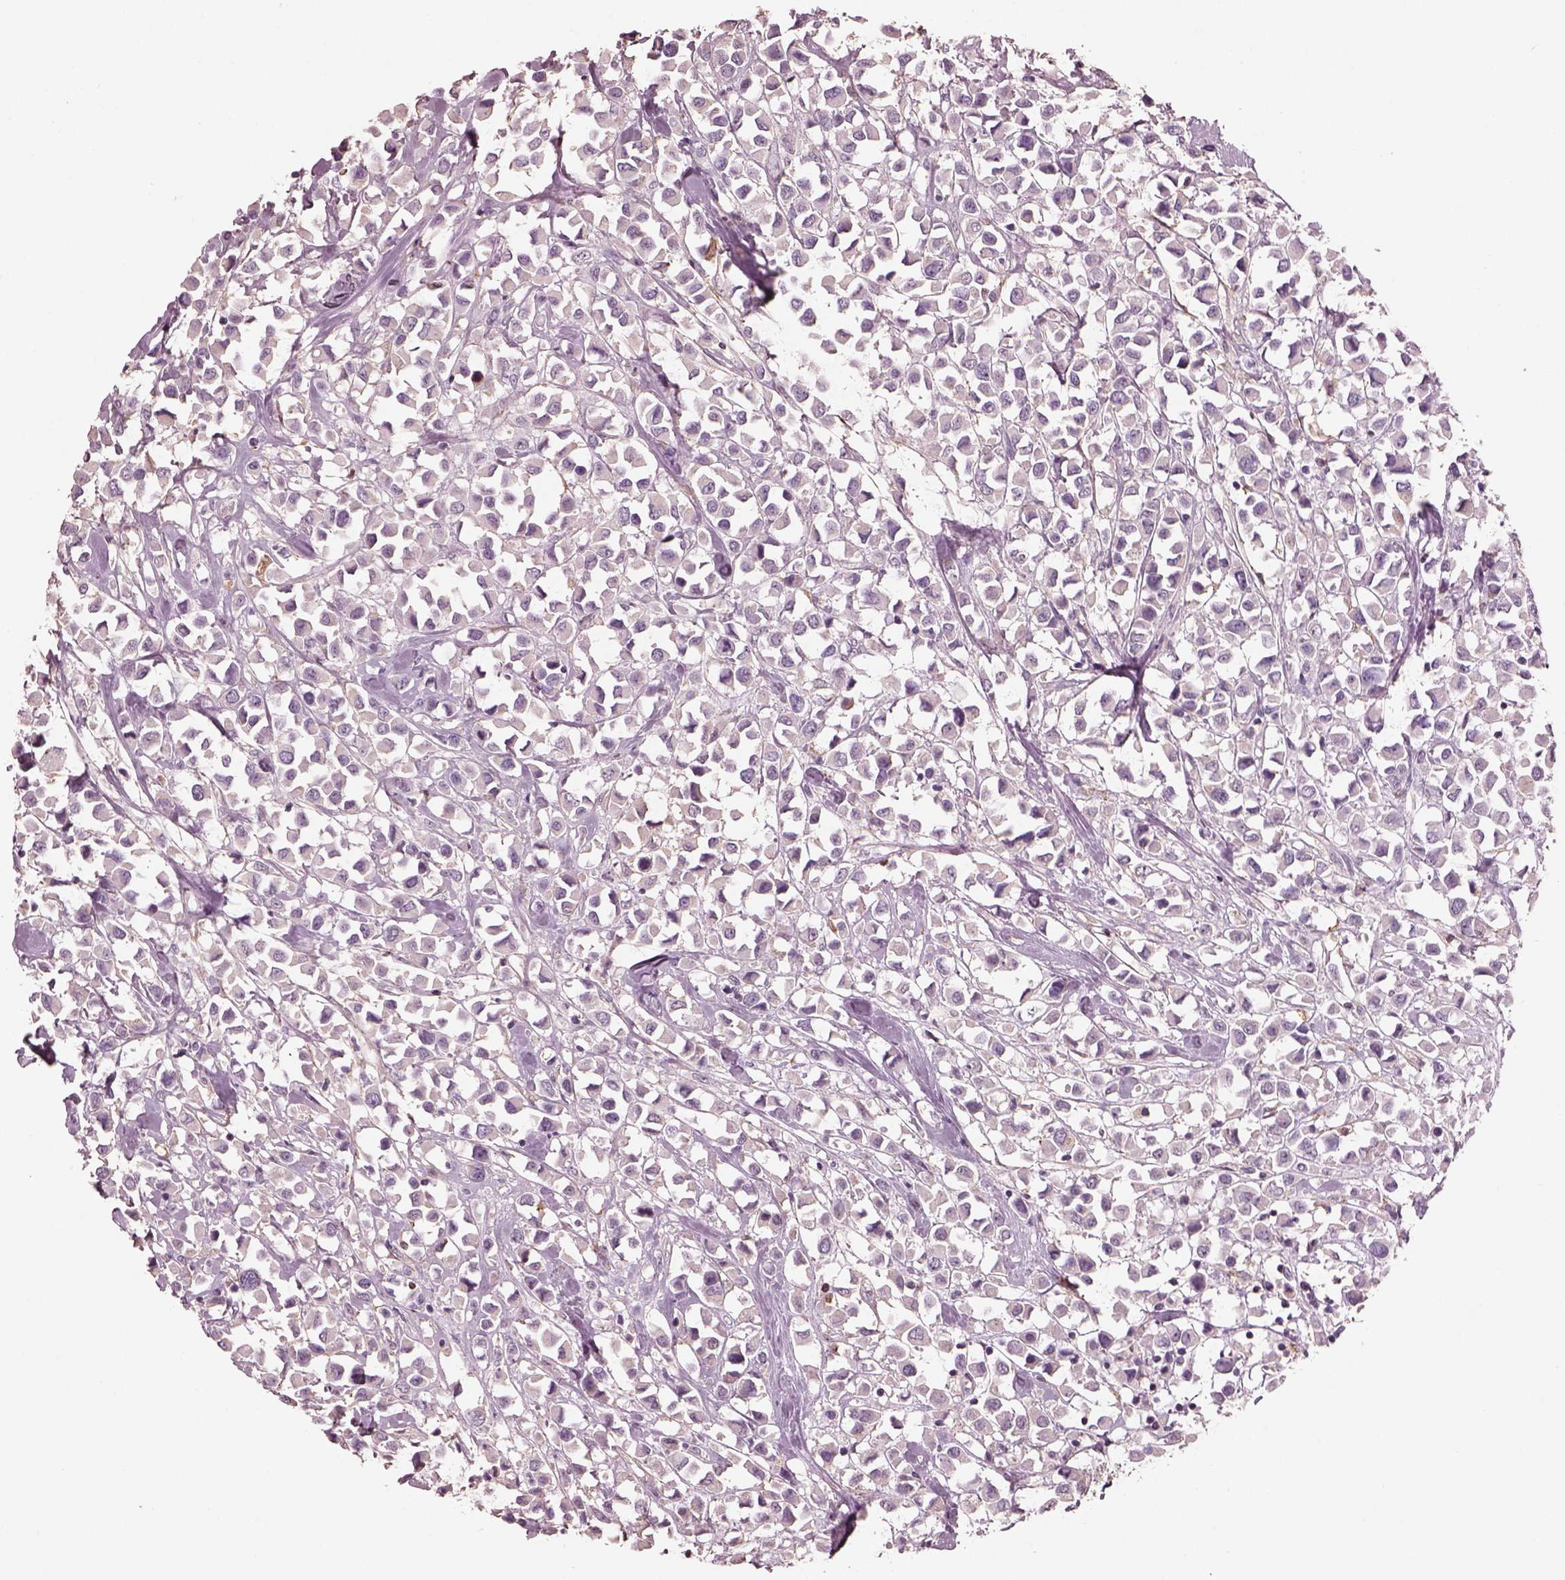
{"staining": {"intensity": "negative", "quantity": "none", "location": "none"}, "tissue": "breast cancer", "cell_type": "Tumor cells", "image_type": "cancer", "snomed": [{"axis": "morphology", "description": "Duct carcinoma"}, {"axis": "topography", "description": "Breast"}], "caption": "This image is of intraductal carcinoma (breast) stained with IHC to label a protein in brown with the nuclei are counter-stained blue. There is no expression in tumor cells.", "gene": "SRI", "patient": {"sex": "female", "age": 61}}